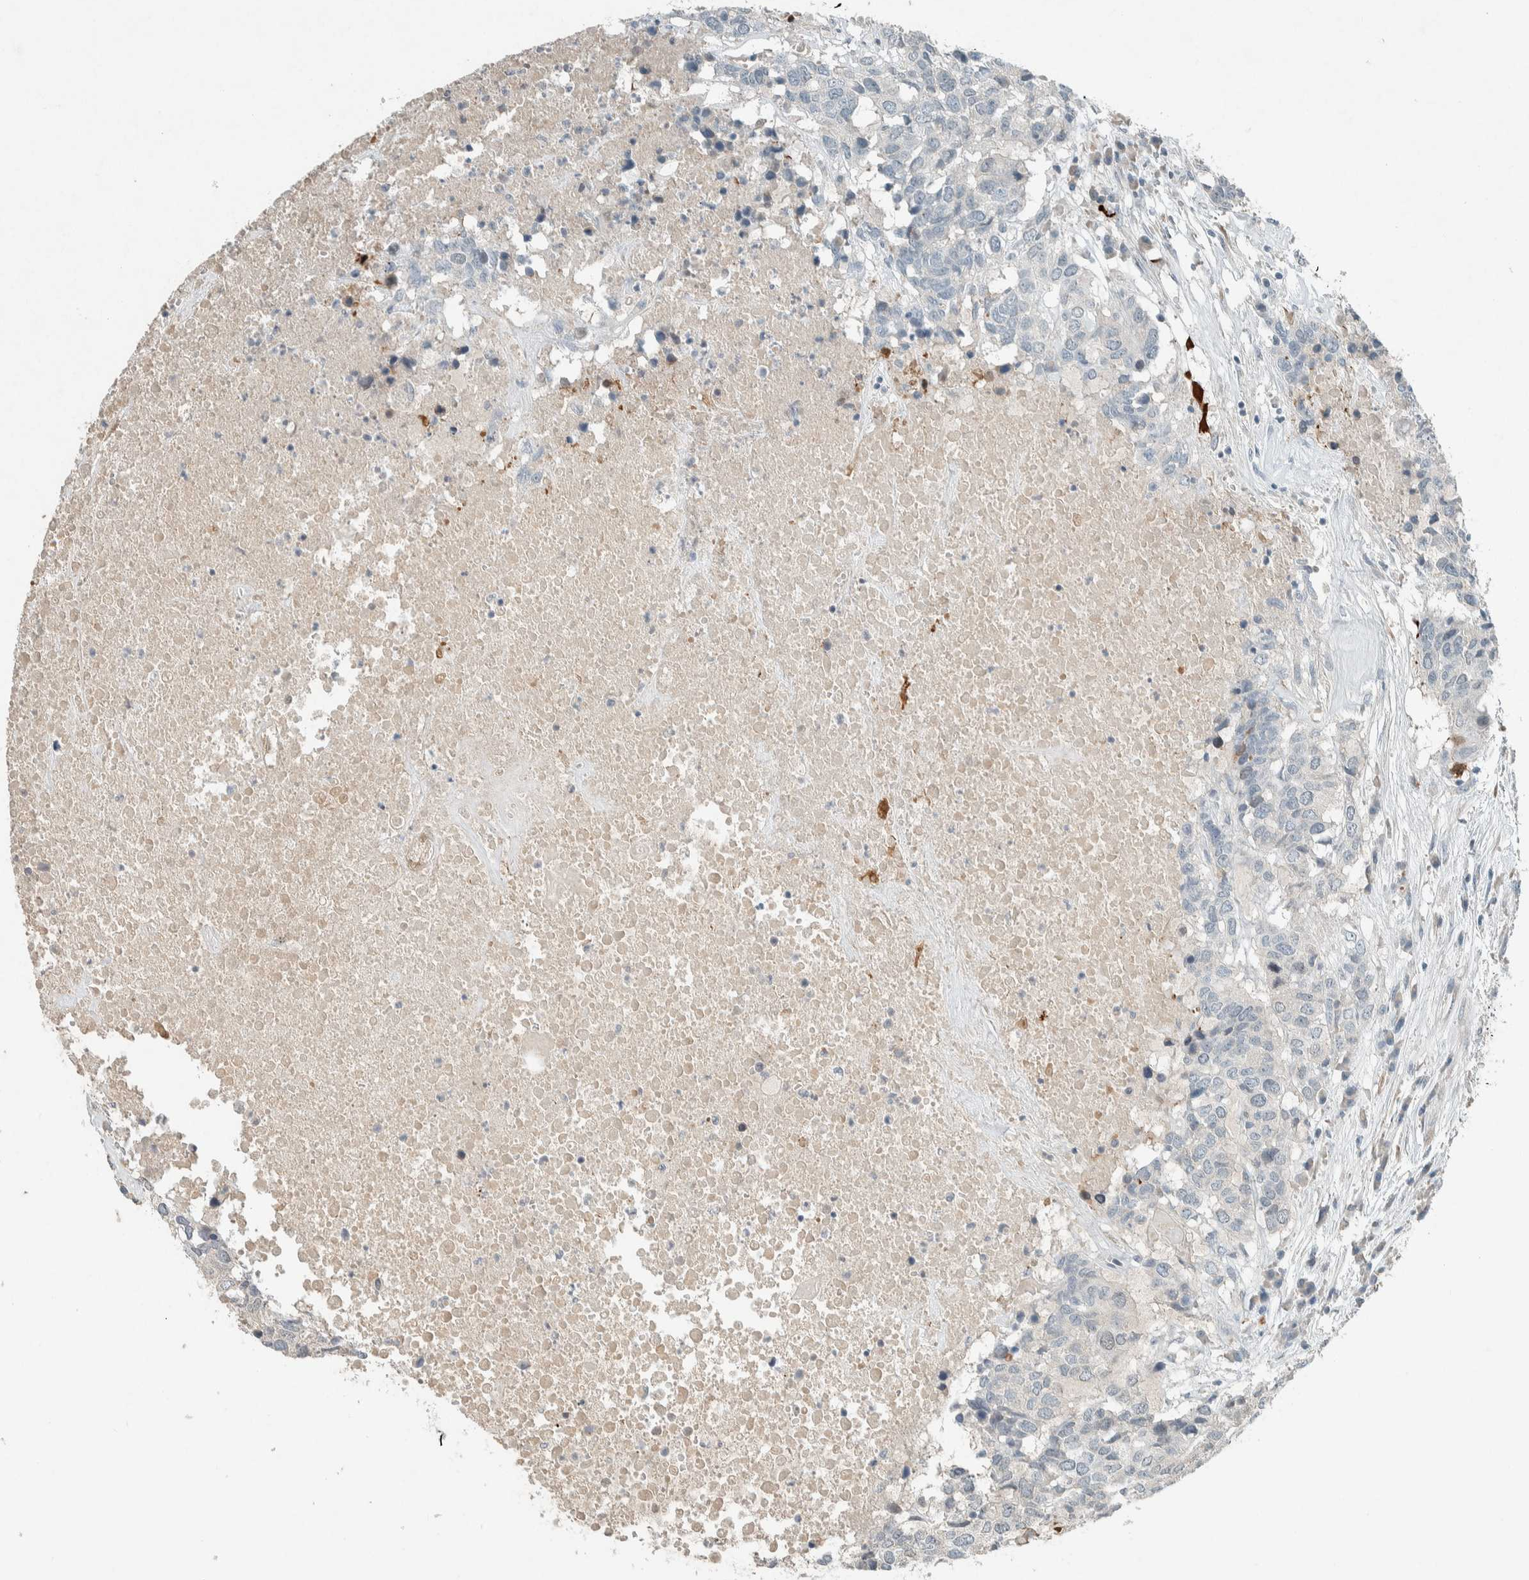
{"staining": {"intensity": "negative", "quantity": "none", "location": "none"}, "tissue": "head and neck cancer", "cell_type": "Tumor cells", "image_type": "cancer", "snomed": [{"axis": "morphology", "description": "Squamous cell carcinoma, NOS"}, {"axis": "topography", "description": "Head-Neck"}], "caption": "Histopathology image shows no significant protein expression in tumor cells of squamous cell carcinoma (head and neck).", "gene": "CERCAM", "patient": {"sex": "male", "age": 66}}